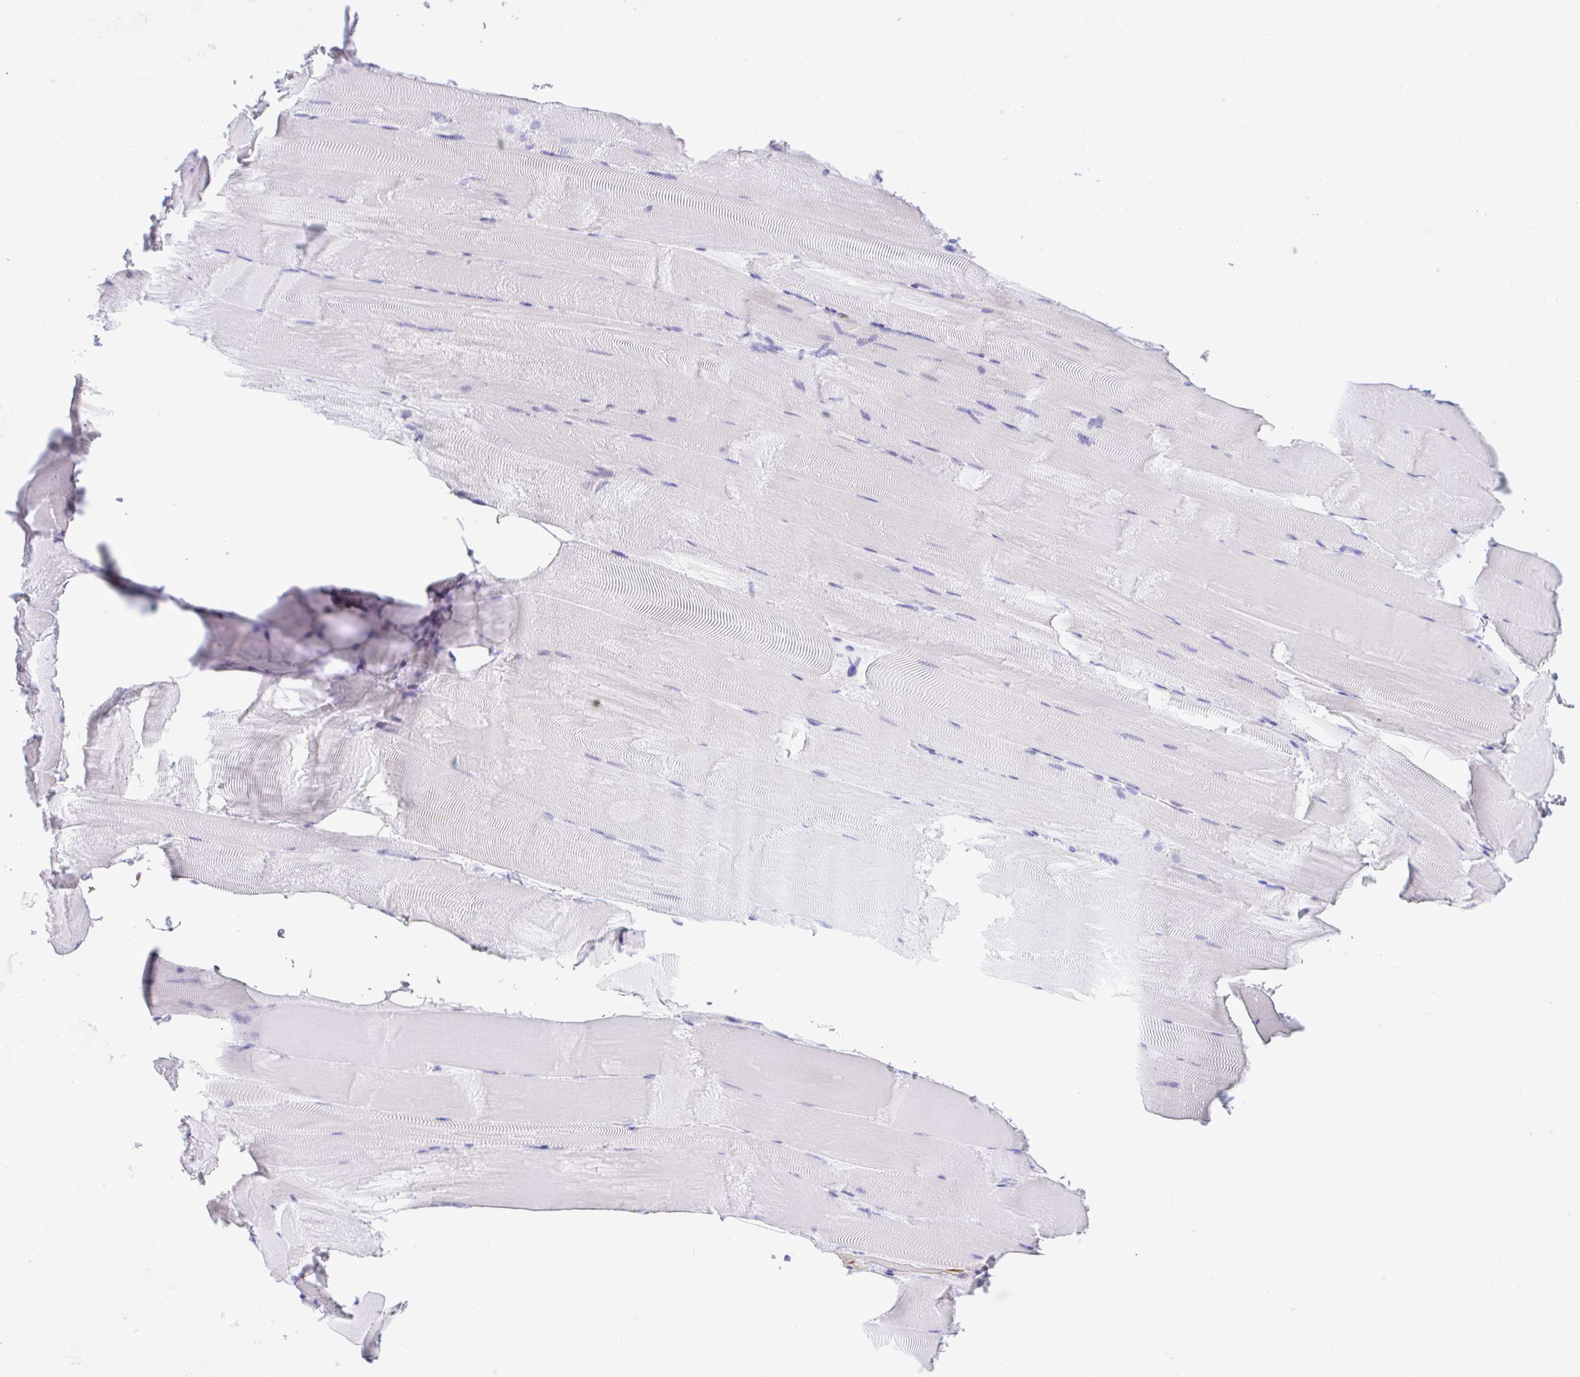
{"staining": {"intensity": "negative", "quantity": "none", "location": "none"}, "tissue": "skeletal muscle", "cell_type": "Myocytes", "image_type": "normal", "snomed": [{"axis": "morphology", "description": "Normal tissue, NOS"}, {"axis": "topography", "description": "Skeletal muscle"}], "caption": "The histopathology image reveals no staining of myocytes in benign skeletal muscle. Nuclei are stained in blue.", "gene": "NDUFAF8", "patient": {"sex": "female", "age": 64}}